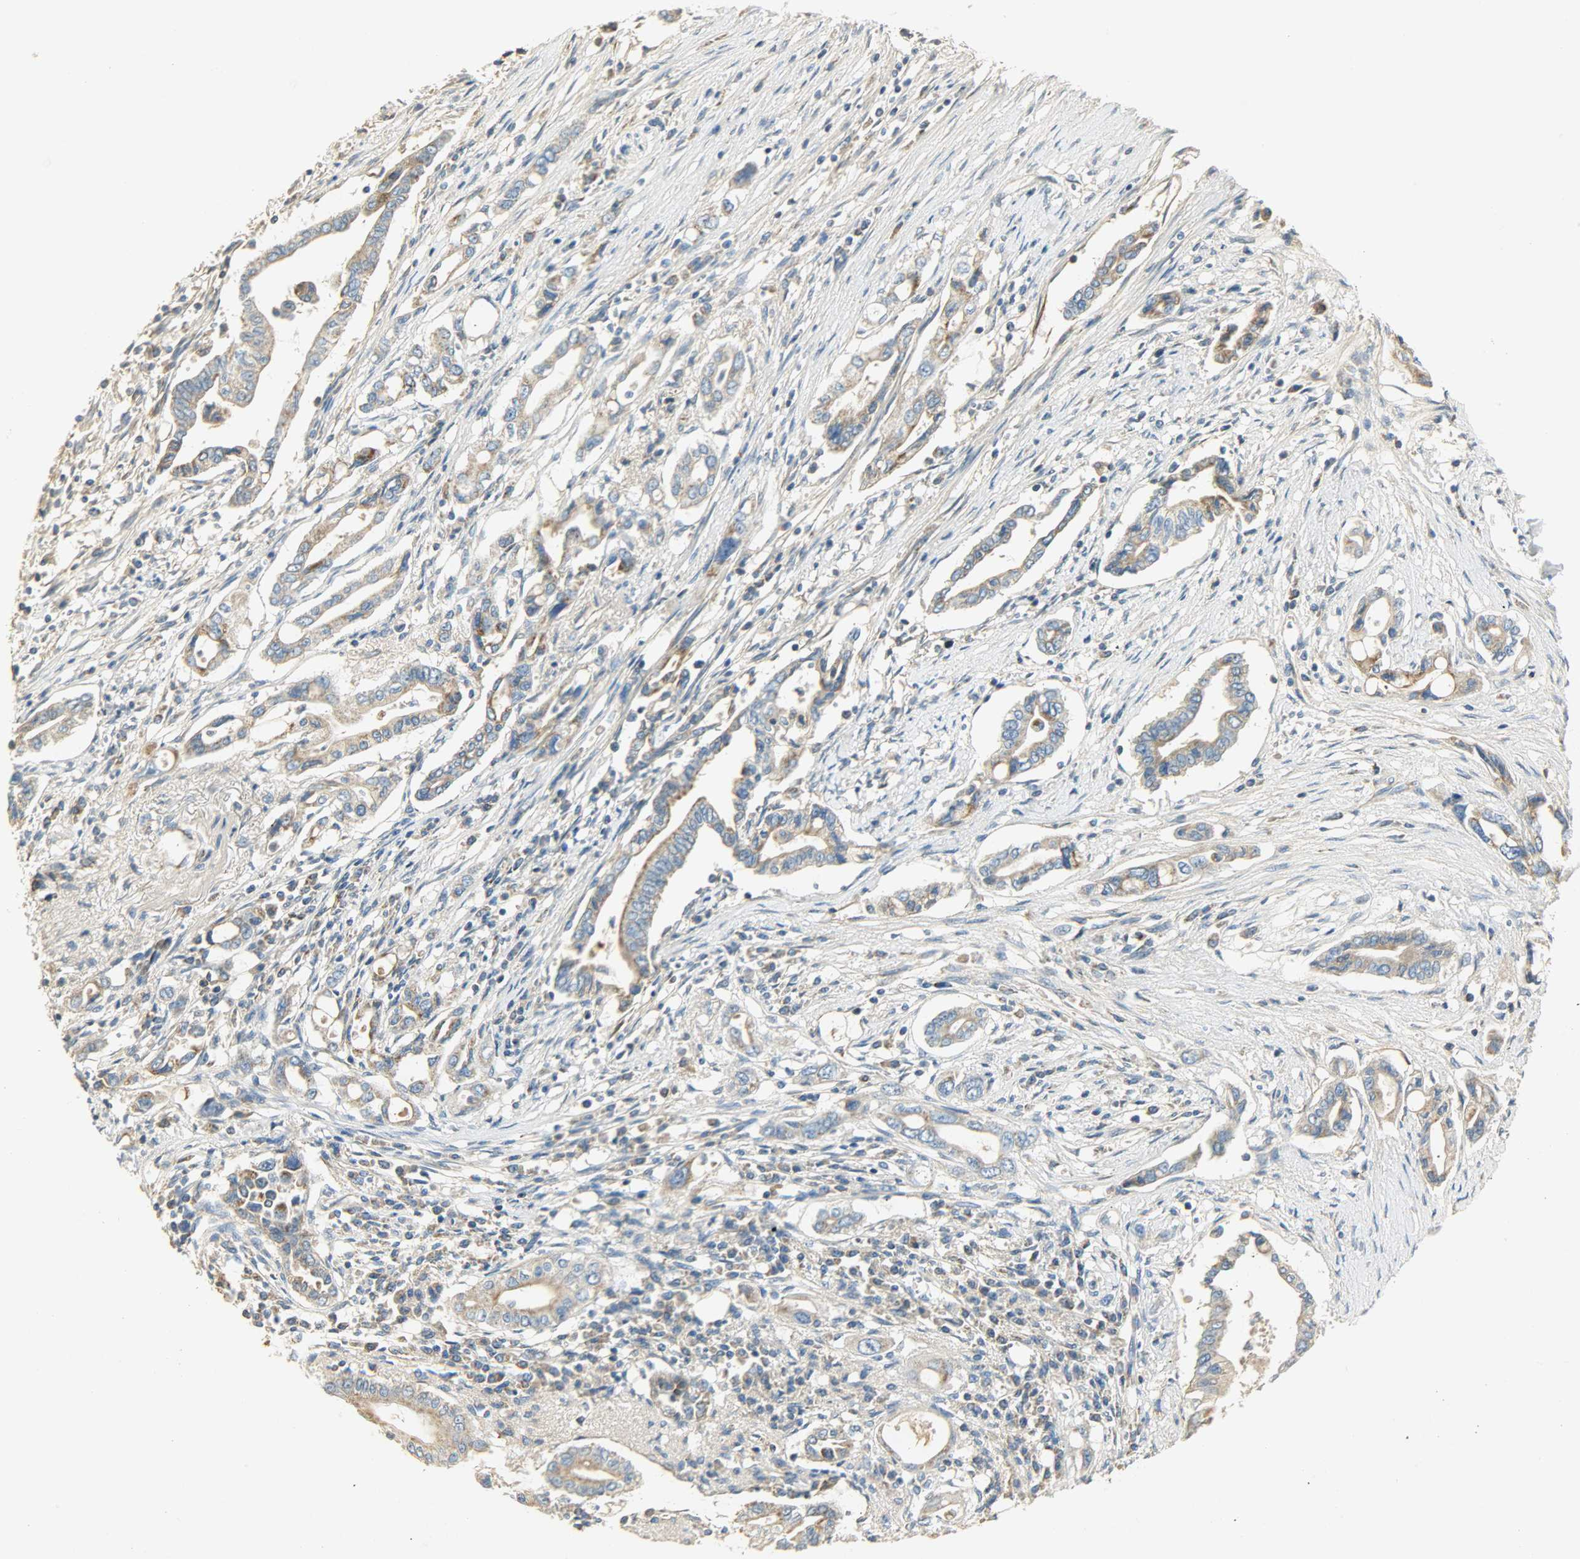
{"staining": {"intensity": "moderate", "quantity": ">75%", "location": "cytoplasmic/membranous"}, "tissue": "pancreatic cancer", "cell_type": "Tumor cells", "image_type": "cancer", "snomed": [{"axis": "morphology", "description": "Adenocarcinoma, NOS"}, {"axis": "topography", "description": "Pancreas"}], "caption": "Adenocarcinoma (pancreatic) tissue displays moderate cytoplasmic/membranous staining in about >75% of tumor cells, visualized by immunohistochemistry.", "gene": "NNT", "patient": {"sex": "female", "age": 57}}